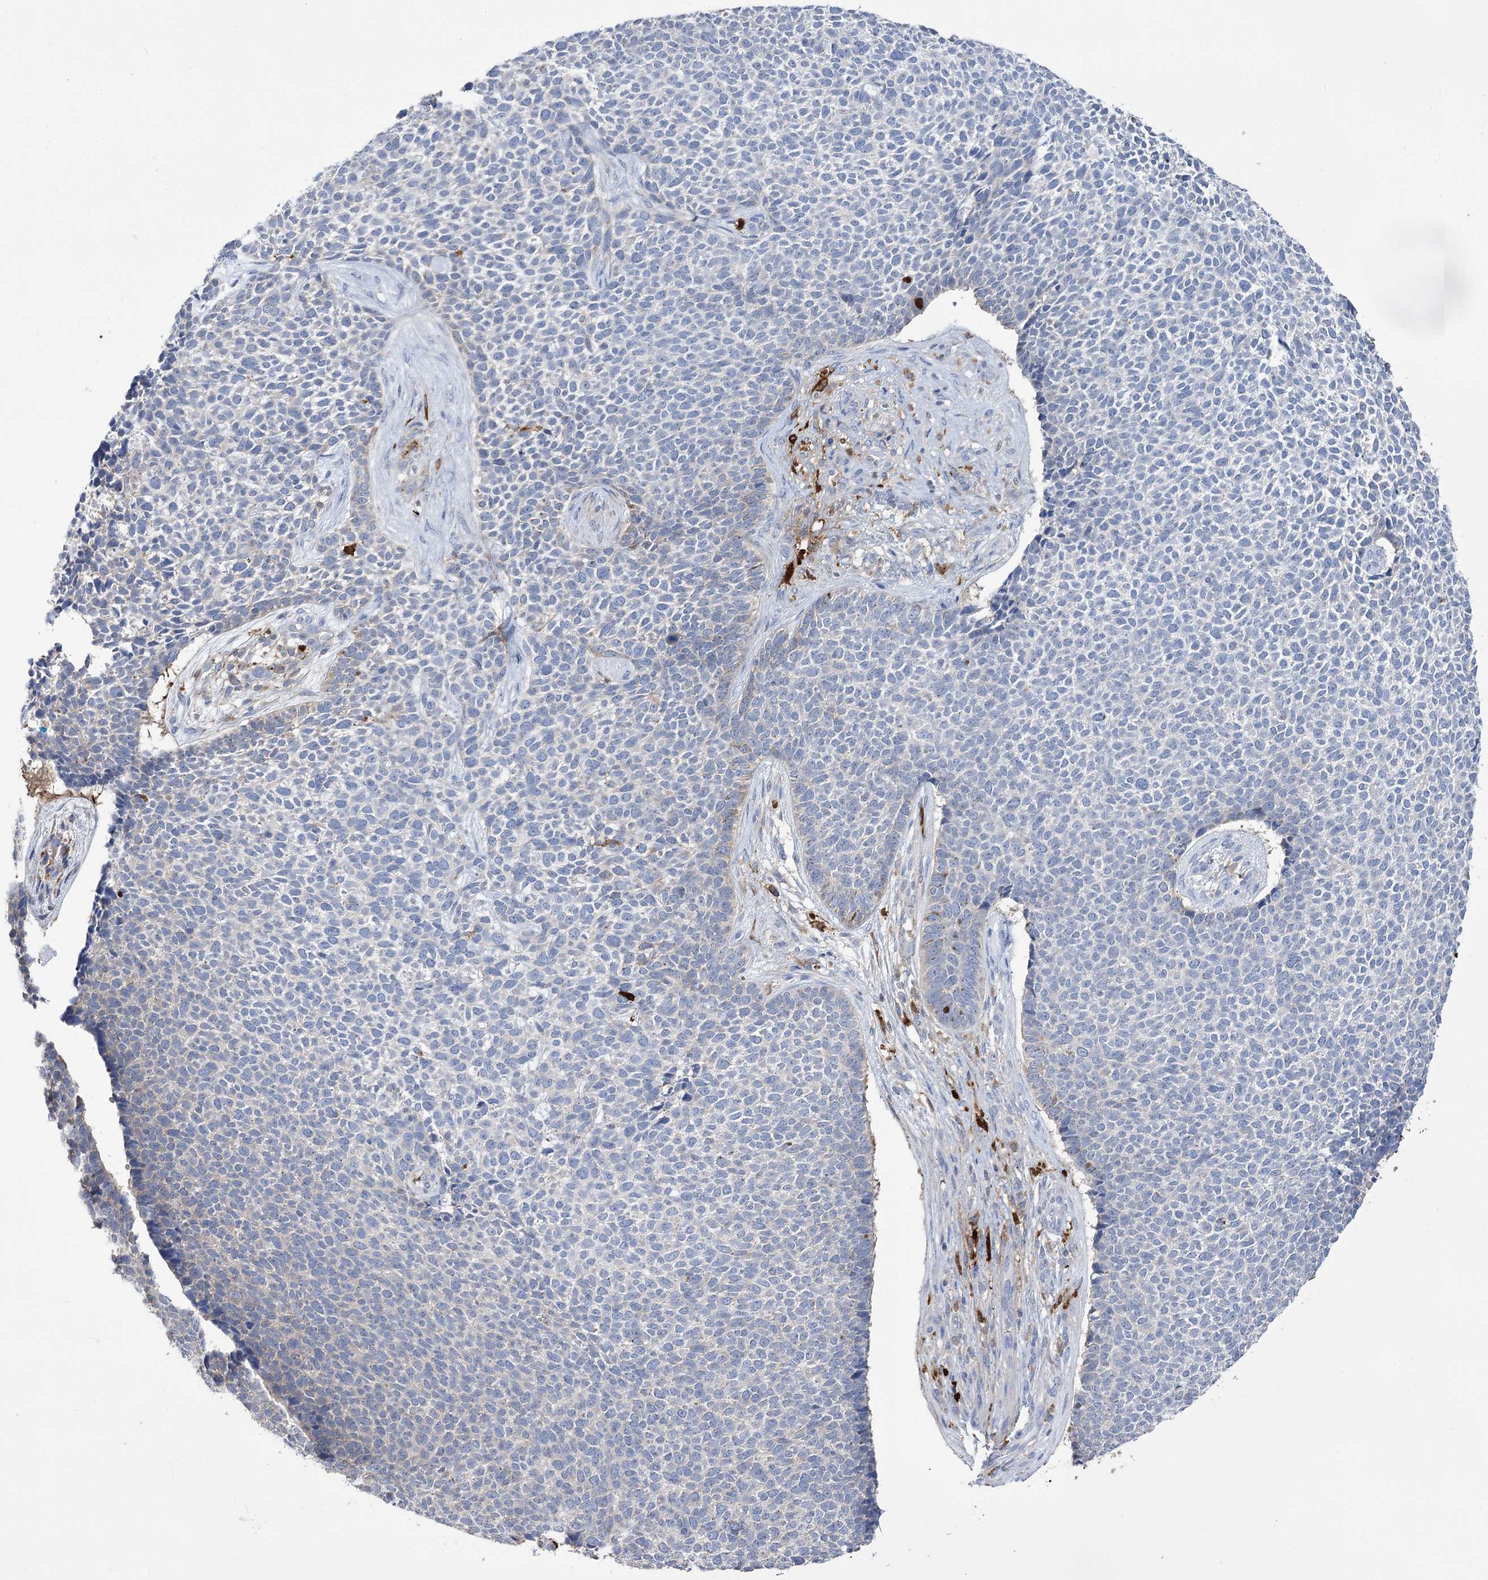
{"staining": {"intensity": "negative", "quantity": "none", "location": "none"}, "tissue": "skin cancer", "cell_type": "Tumor cells", "image_type": "cancer", "snomed": [{"axis": "morphology", "description": "Basal cell carcinoma"}, {"axis": "topography", "description": "Skin"}], "caption": "Skin cancer (basal cell carcinoma) was stained to show a protein in brown. There is no significant expression in tumor cells.", "gene": "ZNF622", "patient": {"sex": "female", "age": 84}}